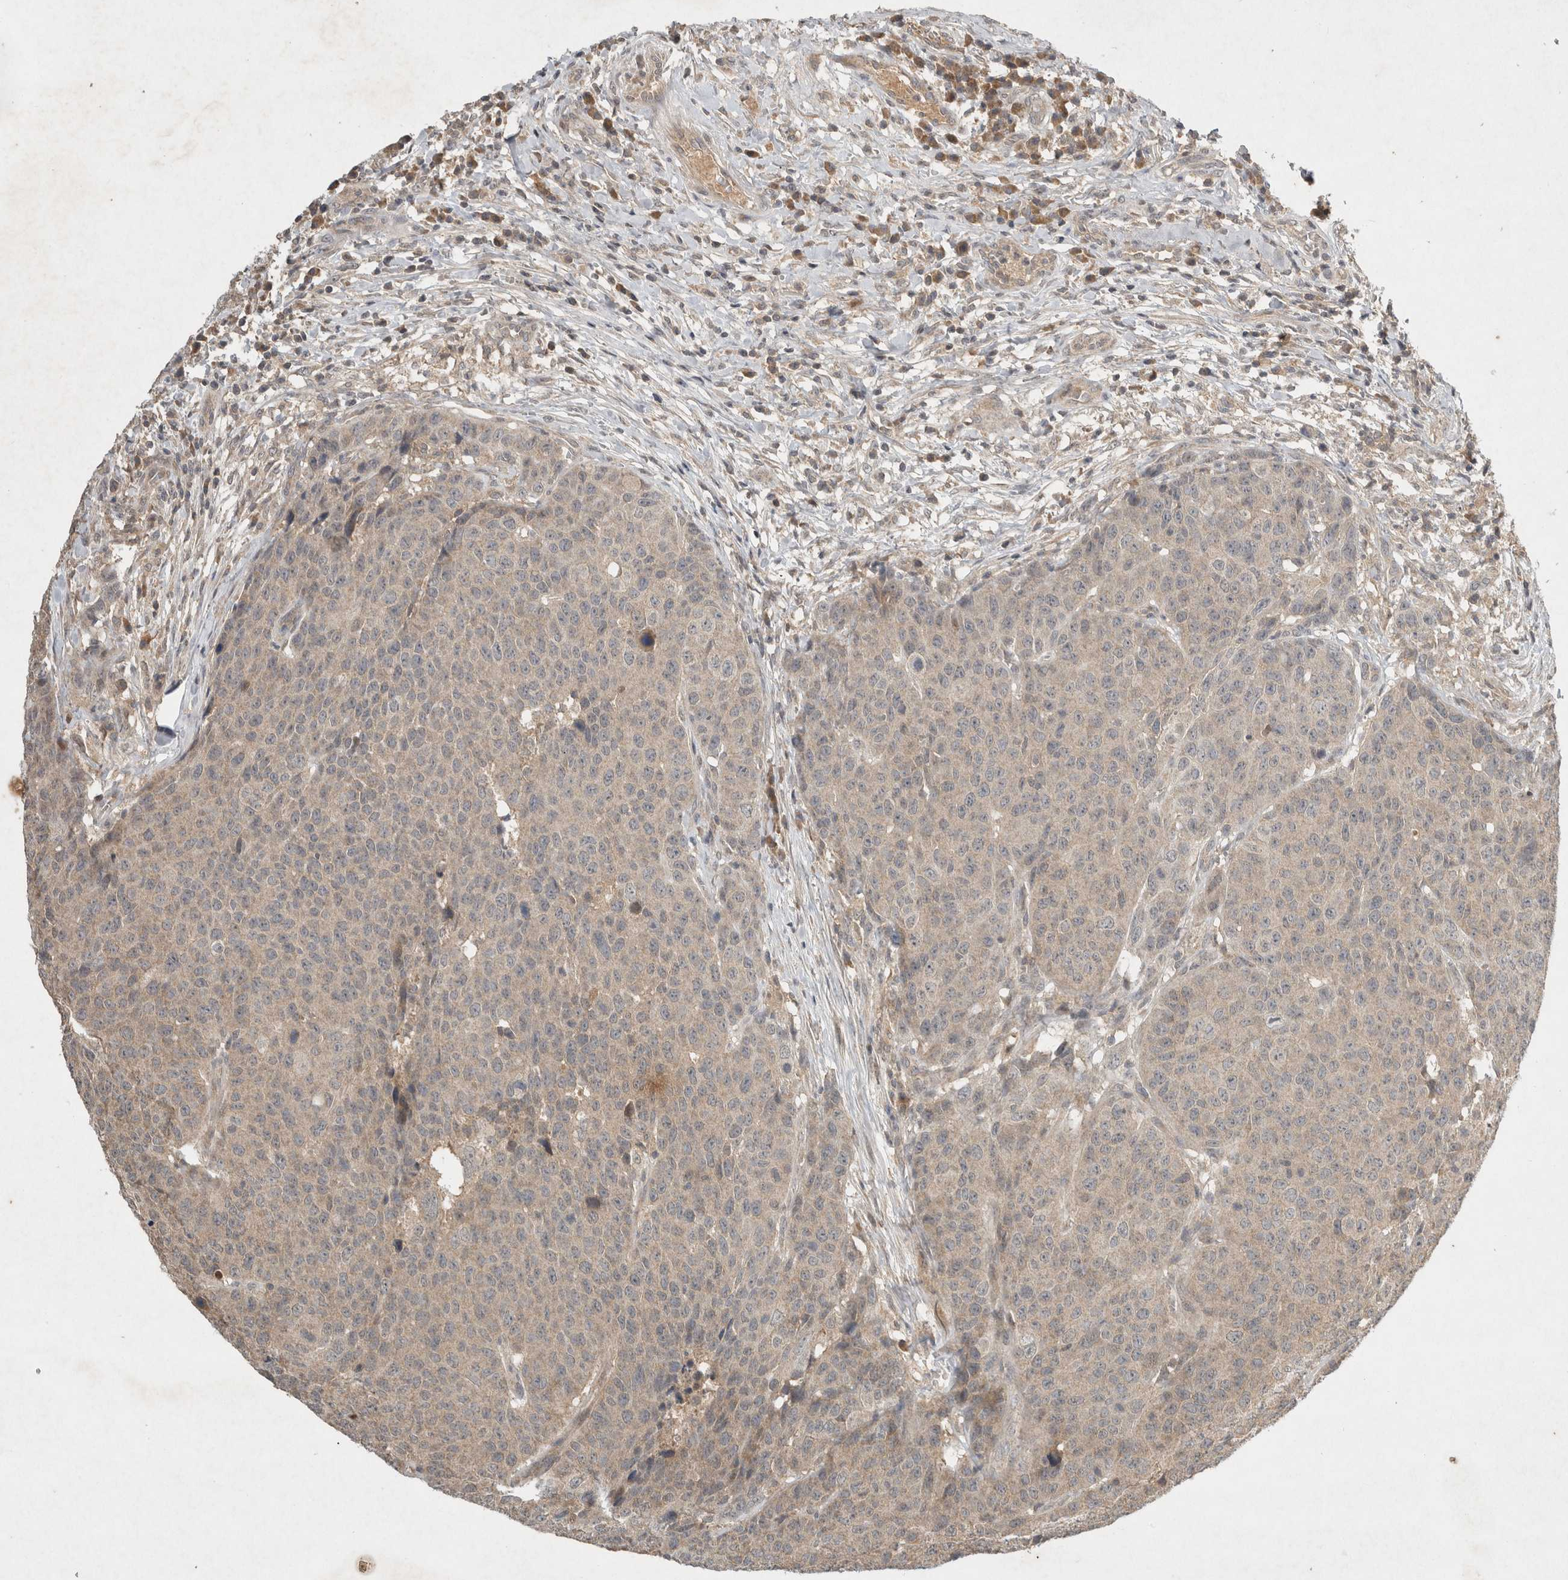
{"staining": {"intensity": "weak", "quantity": ">75%", "location": "cytoplasmic/membranous"}, "tissue": "head and neck cancer", "cell_type": "Tumor cells", "image_type": "cancer", "snomed": [{"axis": "morphology", "description": "Squamous cell carcinoma, NOS"}, {"axis": "topography", "description": "Head-Neck"}], "caption": "Weak cytoplasmic/membranous staining for a protein is present in about >75% of tumor cells of squamous cell carcinoma (head and neck) using IHC.", "gene": "LOXL2", "patient": {"sex": "male", "age": 66}}